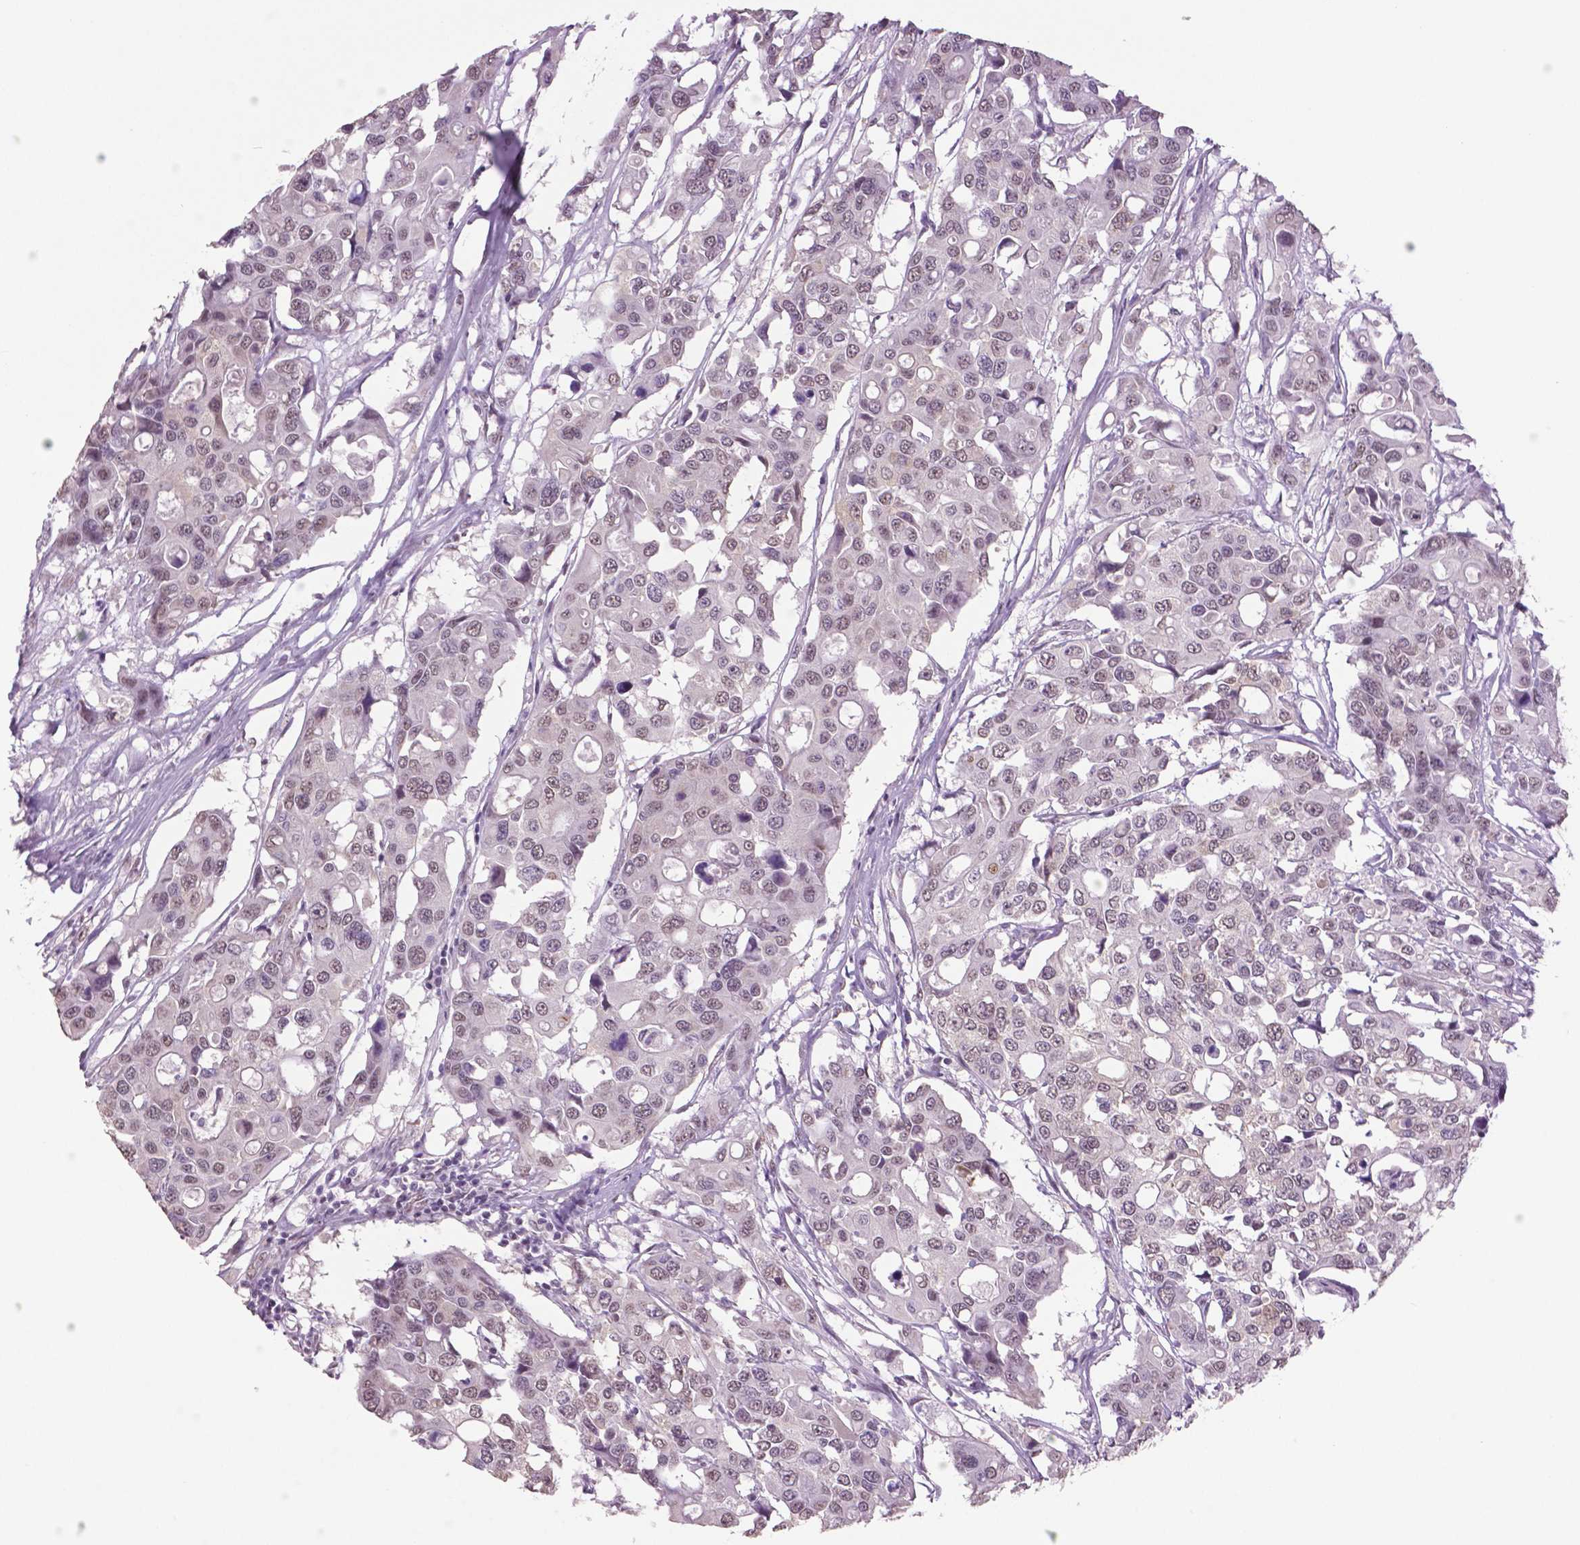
{"staining": {"intensity": "weak", "quantity": "<25%", "location": "cytoplasmic/membranous,nuclear"}, "tissue": "colorectal cancer", "cell_type": "Tumor cells", "image_type": "cancer", "snomed": [{"axis": "morphology", "description": "Adenocarcinoma, NOS"}, {"axis": "topography", "description": "Colon"}], "caption": "This is a photomicrograph of IHC staining of colorectal cancer (adenocarcinoma), which shows no positivity in tumor cells.", "gene": "IGF2BP1", "patient": {"sex": "male", "age": 77}}